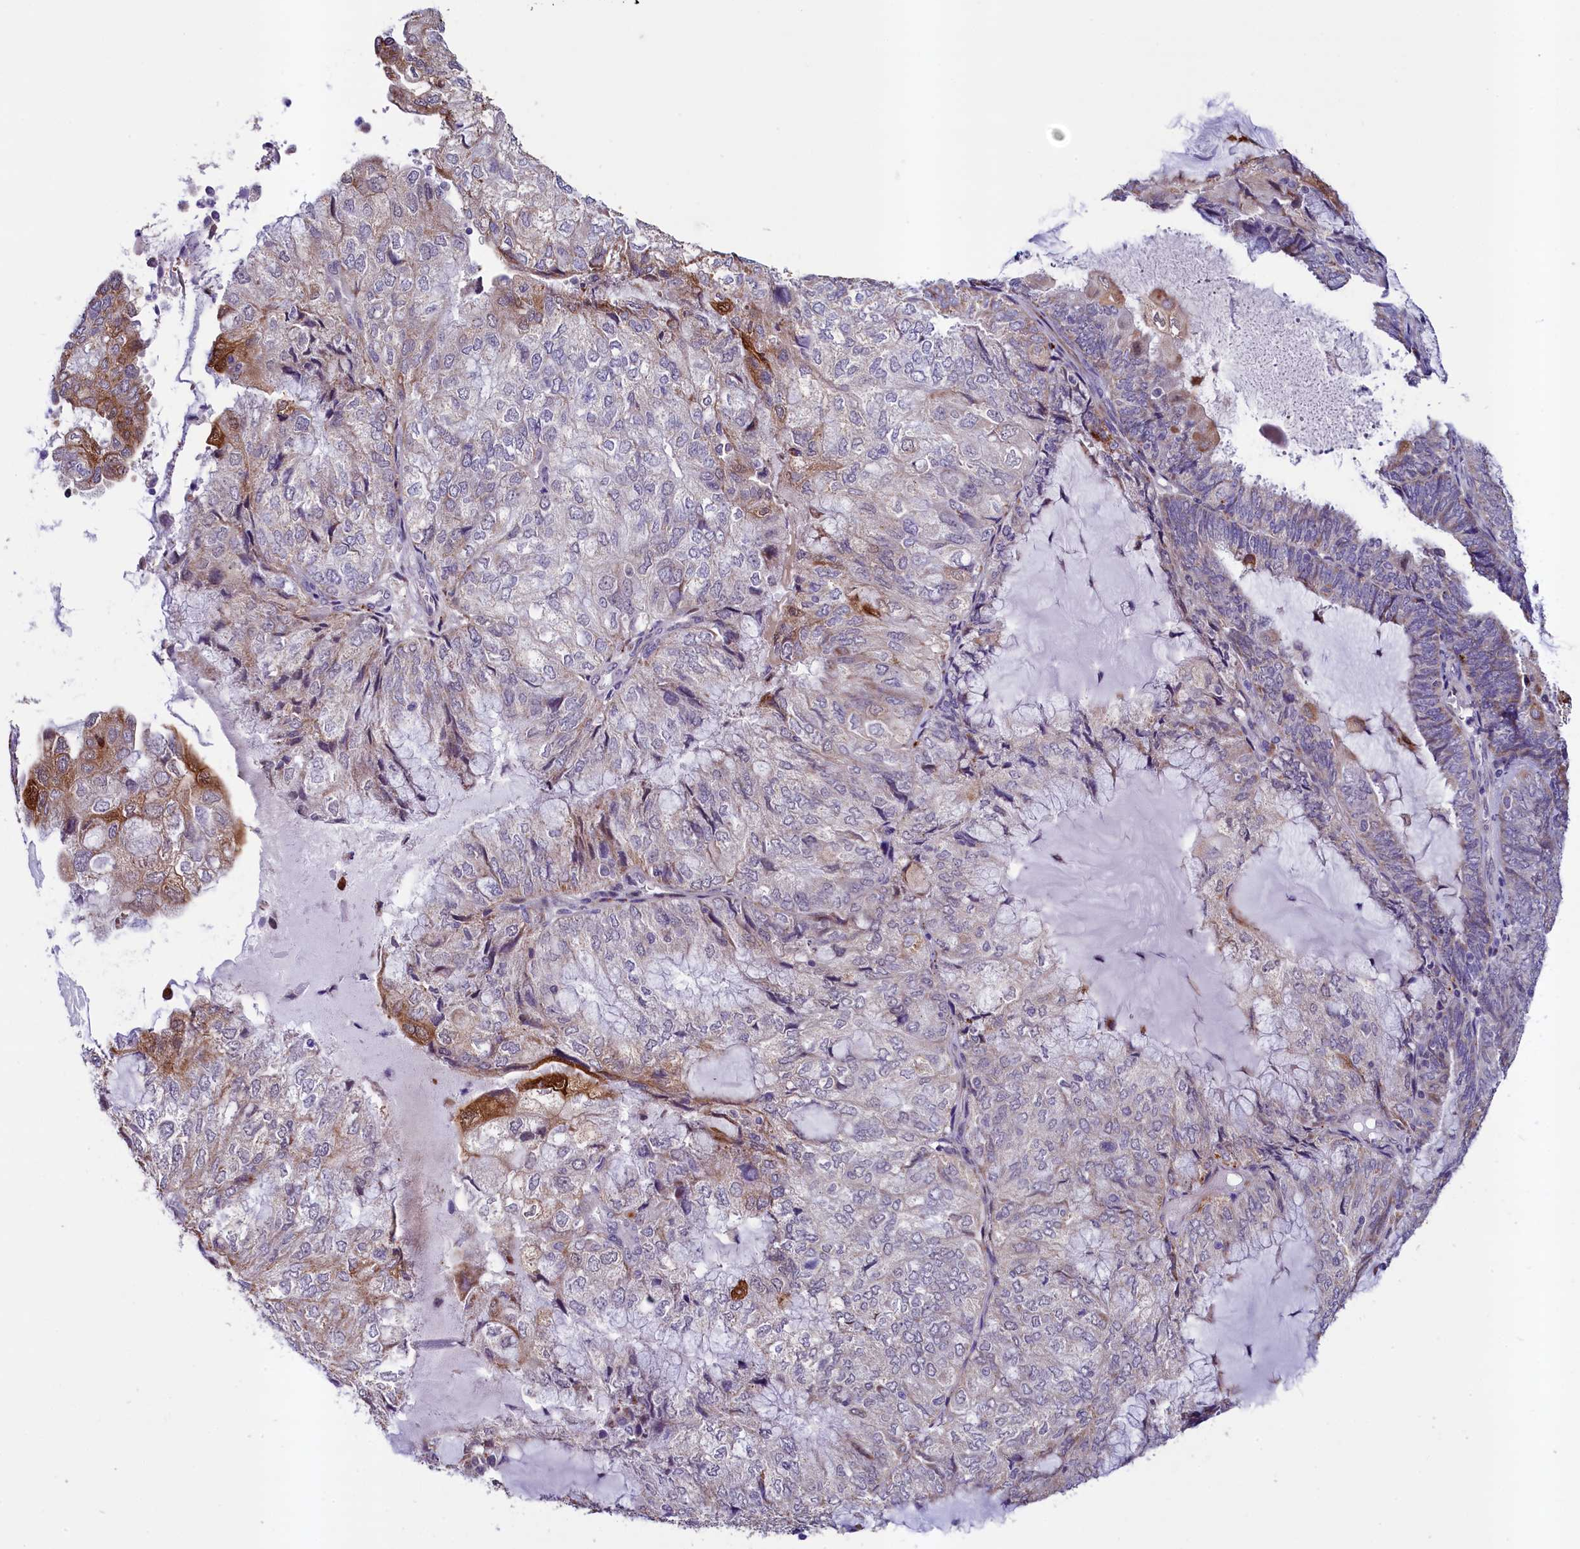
{"staining": {"intensity": "moderate", "quantity": "25%-75%", "location": "cytoplasmic/membranous"}, "tissue": "endometrial cancer", "cell_type": "Tumor cells", "image_type": "cancer", "snomed": [{"axis": "morphology", "description": "Adenocarcinoma, NOS"}, {"axis": "topography", "description": "Endometrium"}], "caption": "Protein expression analysis of endometrial cancer demonstrates moderate cytoplasmic/membranous staining in about 25%-75% of tumor cells. (Brightfield microscopy of DAB IHC at high magnification).", "gene": "SCD5", "patient": {"sex": "female", "age": 81}}